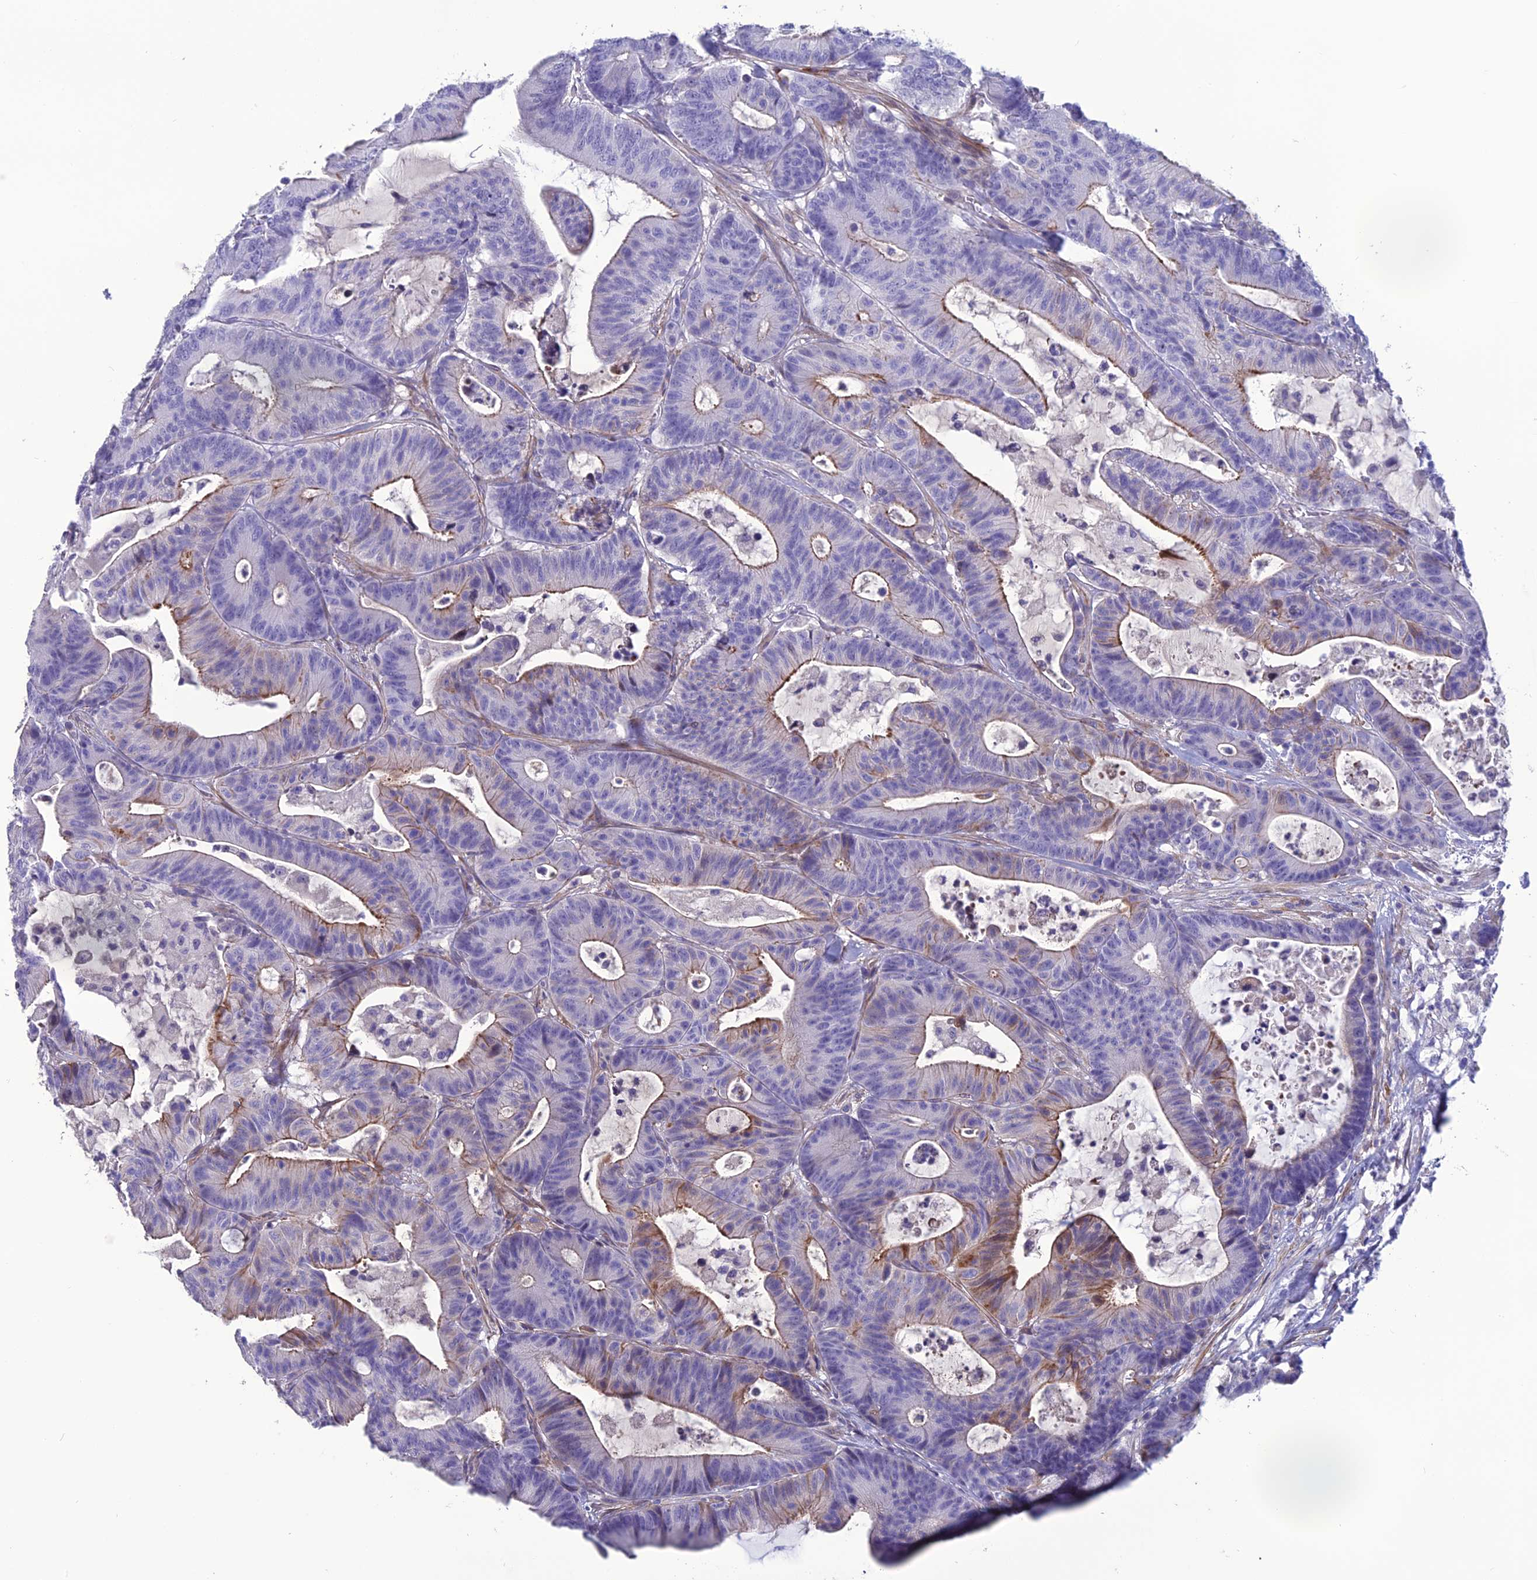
{"staining": {"intensity": "moderate", "quantity": "25%-75%", "location": "cytoplasmic/membranous"}, "tissue": "colorectal cancer", "cell_type": "Tumor cells", "image_type": "cancer", "snomed": [{"axis": "morphology", "description": "Adenocarcinoma, NOS"}, {"axis": "topography", "description": "Colon"}], "caption": "Moderate cytoplasmic/membranous positivity for a protein is present in about 25%-75% of tumor cells of adenocarcinoma (colorectal) using IHC.", "gene": "OR56B1", "patient": {"sex": "female", "age": 84}}